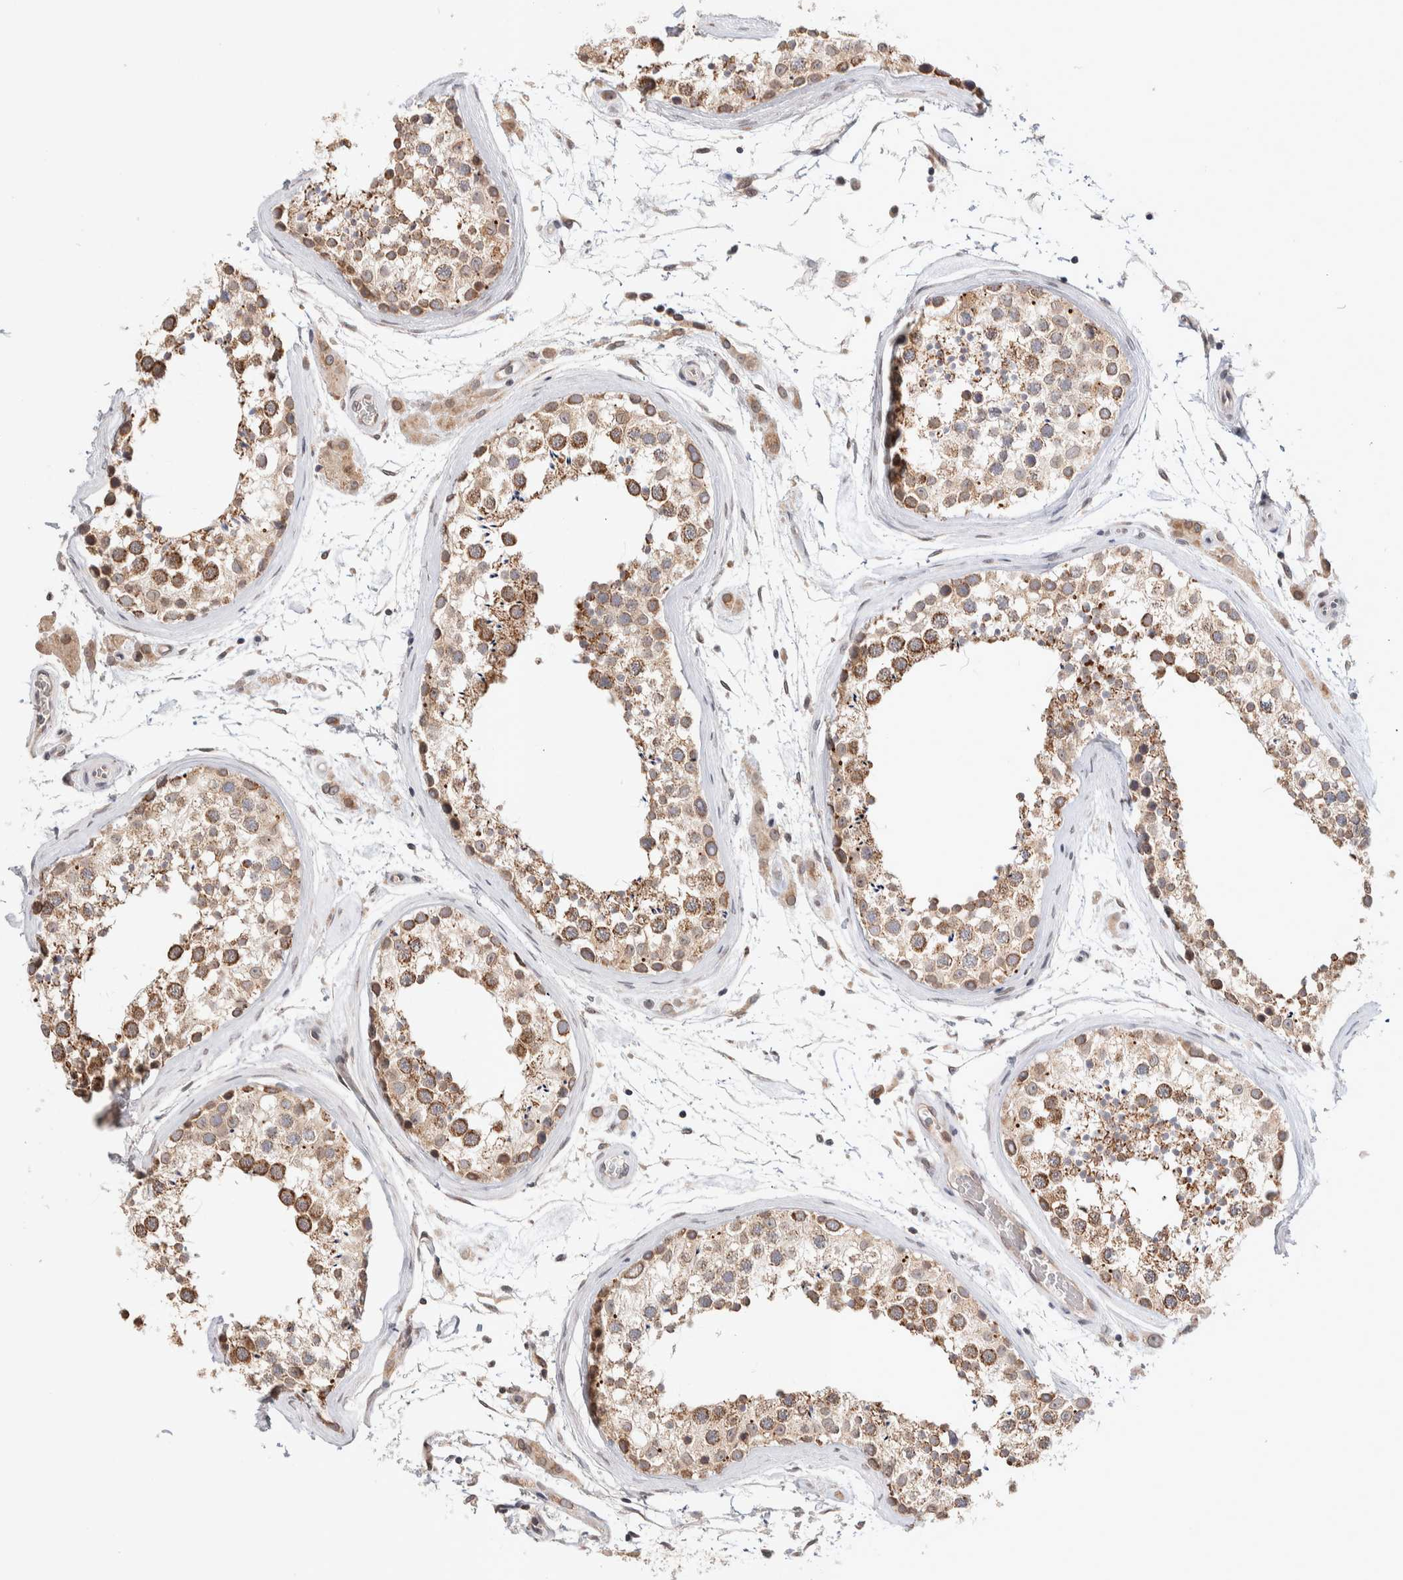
{"staining": {"intensity": "moderate", "quantity": ">75%", "location": "cytoplasmic/membranous"}, "tissue": "testis", "cell_type": "Cells in seminiferous ducts", "image_type": "normal", "snomed": [{"axis": "morphology", "description": "Normal tissue, NOS"}, {"axis": "topography", "description": "Testis"}], "caption": "This histopathology image shows unremarkable testis stained with immunohistochemistry (IHC) to label a protein in brown. The cytoplasmic/membranous of cells in seminiferous ducts show moderate positivity for the protein. Nuclei are counter-stained blue.", "gene": "CRAT", "patient": {"sex": "male", "age": 46}}